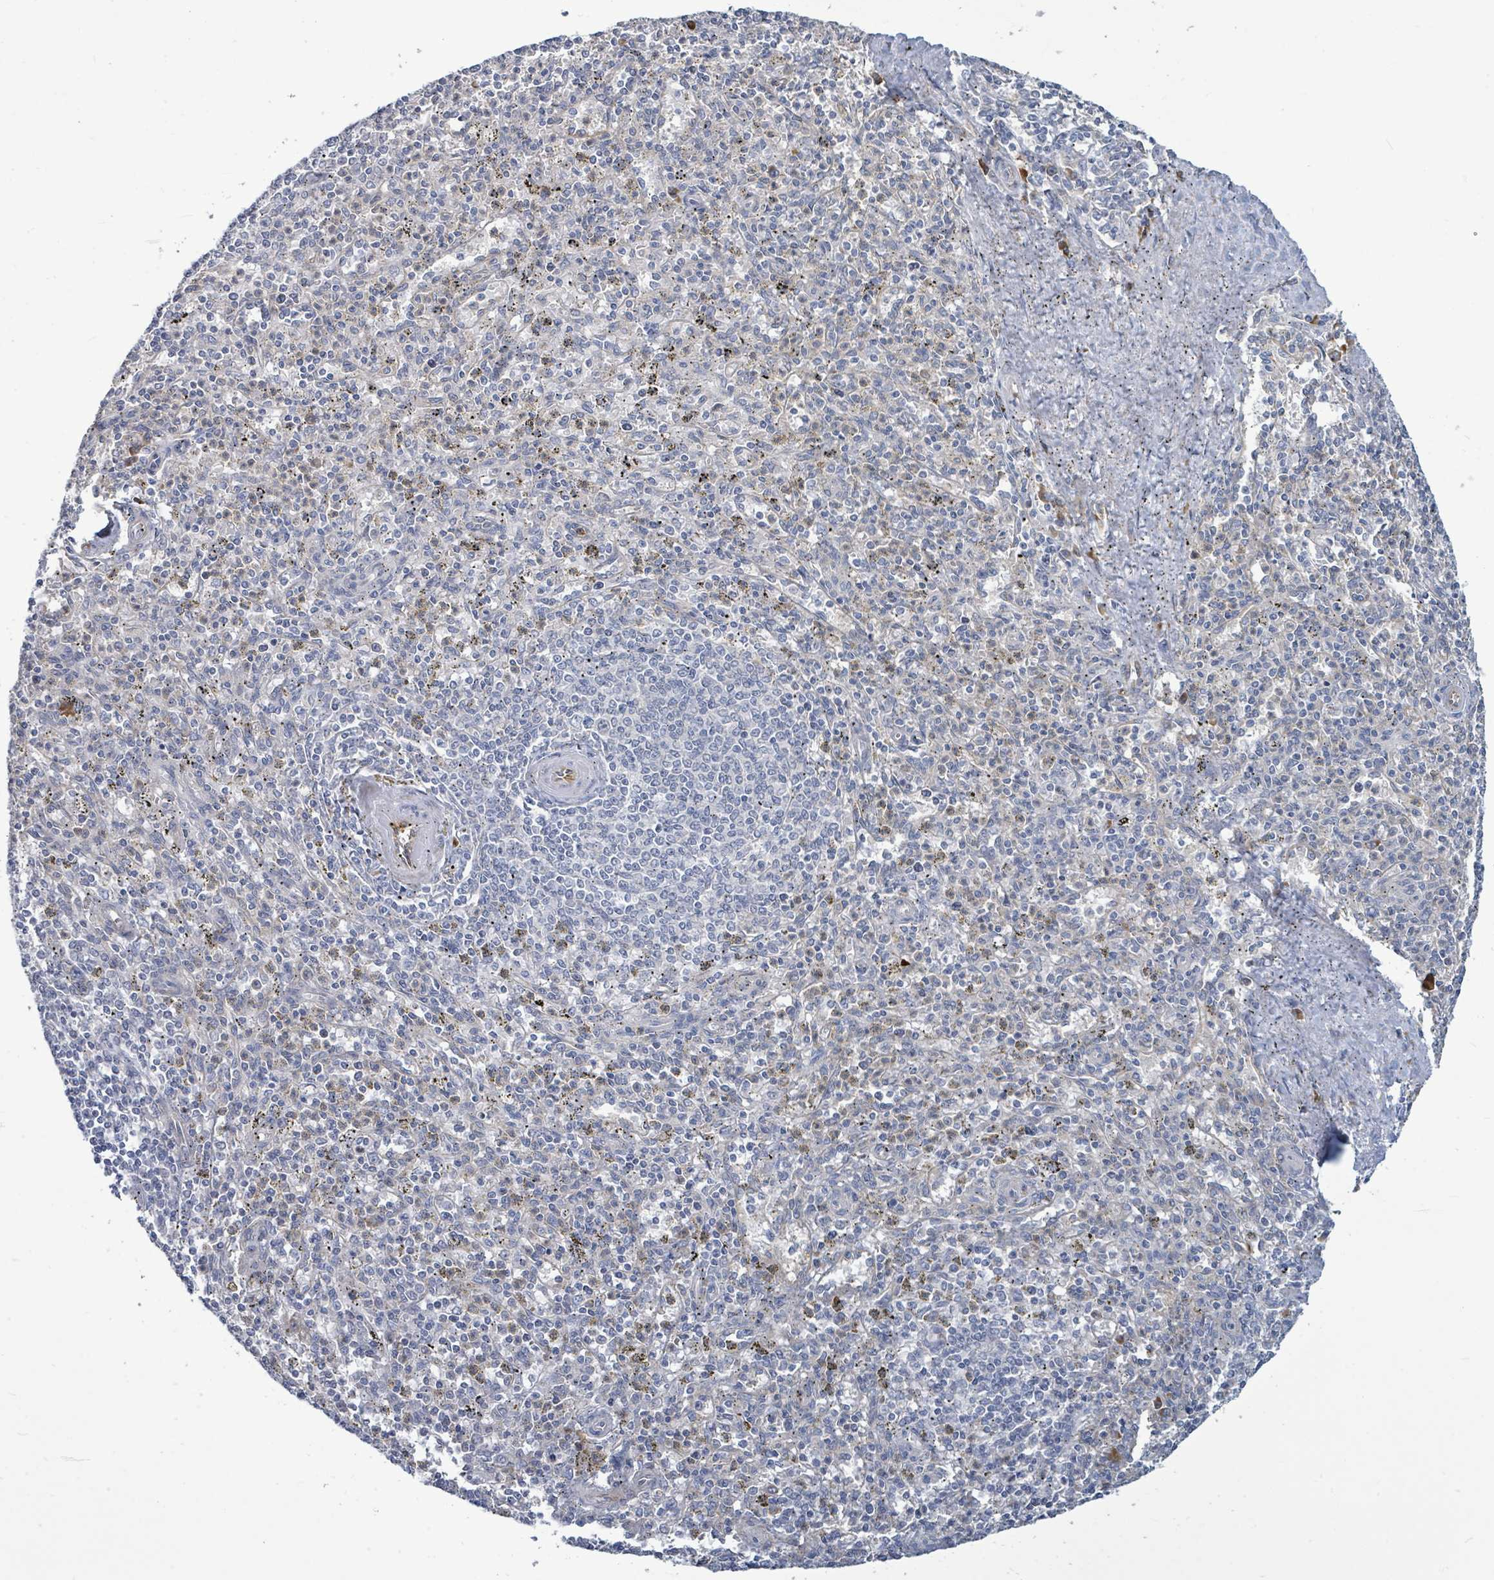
{"staining": {"intensity": "negative", "quantity": "none", "location": "none"}, "tissue": "spleen", "cell_type": "Cells in red pulp", "image_type": "normal", "snomed": [{"axis": "morphology", "description": "Normal tissue, NOS"}, {"axis": "topography", "description": "Spleen"}], "caption": "The image demonstrates no staining of cells in red pulp in unremarkable spleen.", "gene": "SIRPB1", "patient": {"sex": "male", "age": 72}}